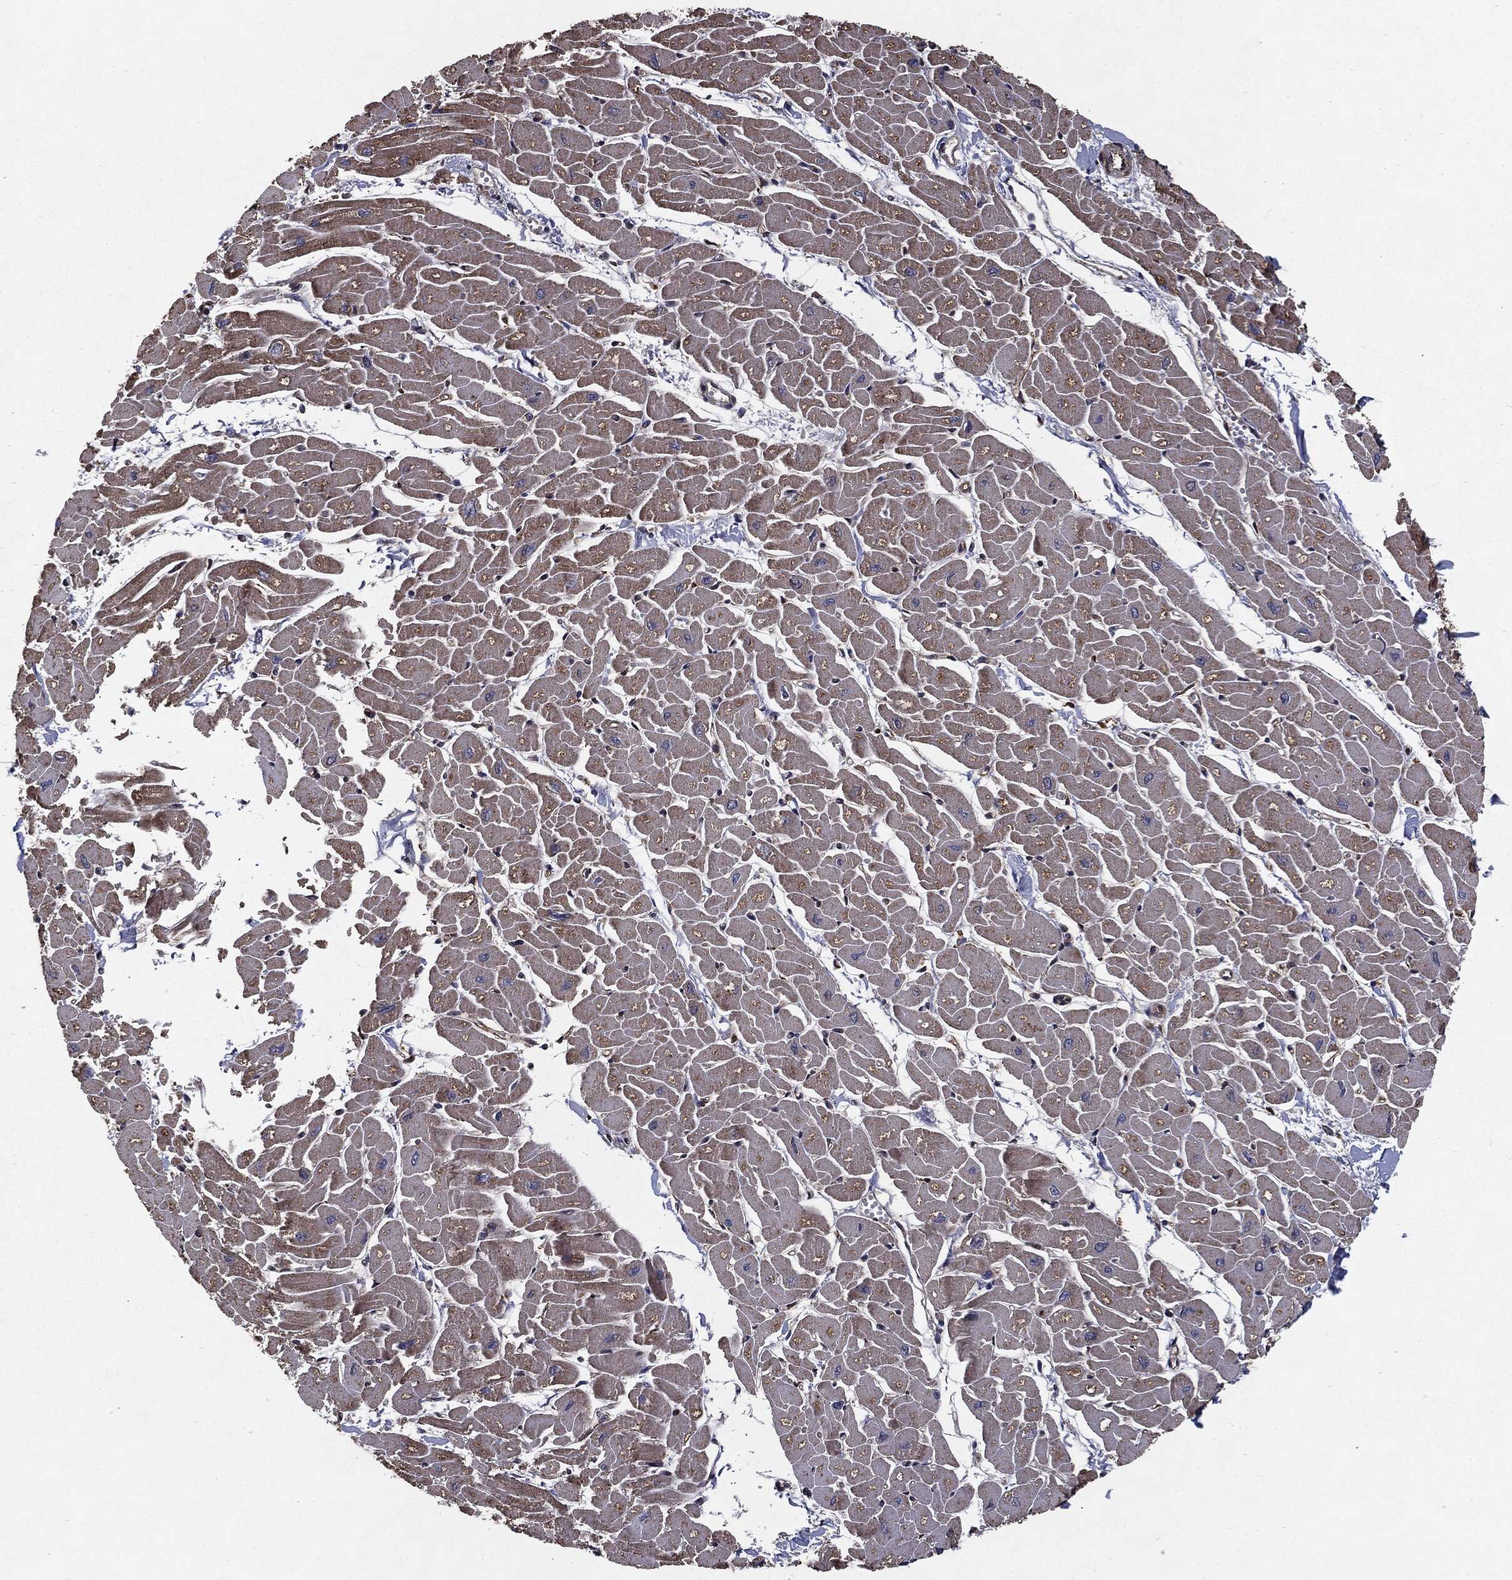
{"staining": {"intensity": "weak", "quantity": ">75%", "location": "cytoplasmic/membranous"}, "tissue": "heart muscle", "cell_type": "Cardiomyocytes", "image_type": "normal", "snomed": [{"axis": "morphology", "description": "Normal tissue, NOS"}, {"axis": "topography", "description": "Heart"}], "caption": "A brown stain shows weak cytoplasmic/membranous staining of a protein in cardiomyocytes of unremarkable human heart muscle.", "gene": "HDAC5", "patient": {"sex": "male", "age": 57}}